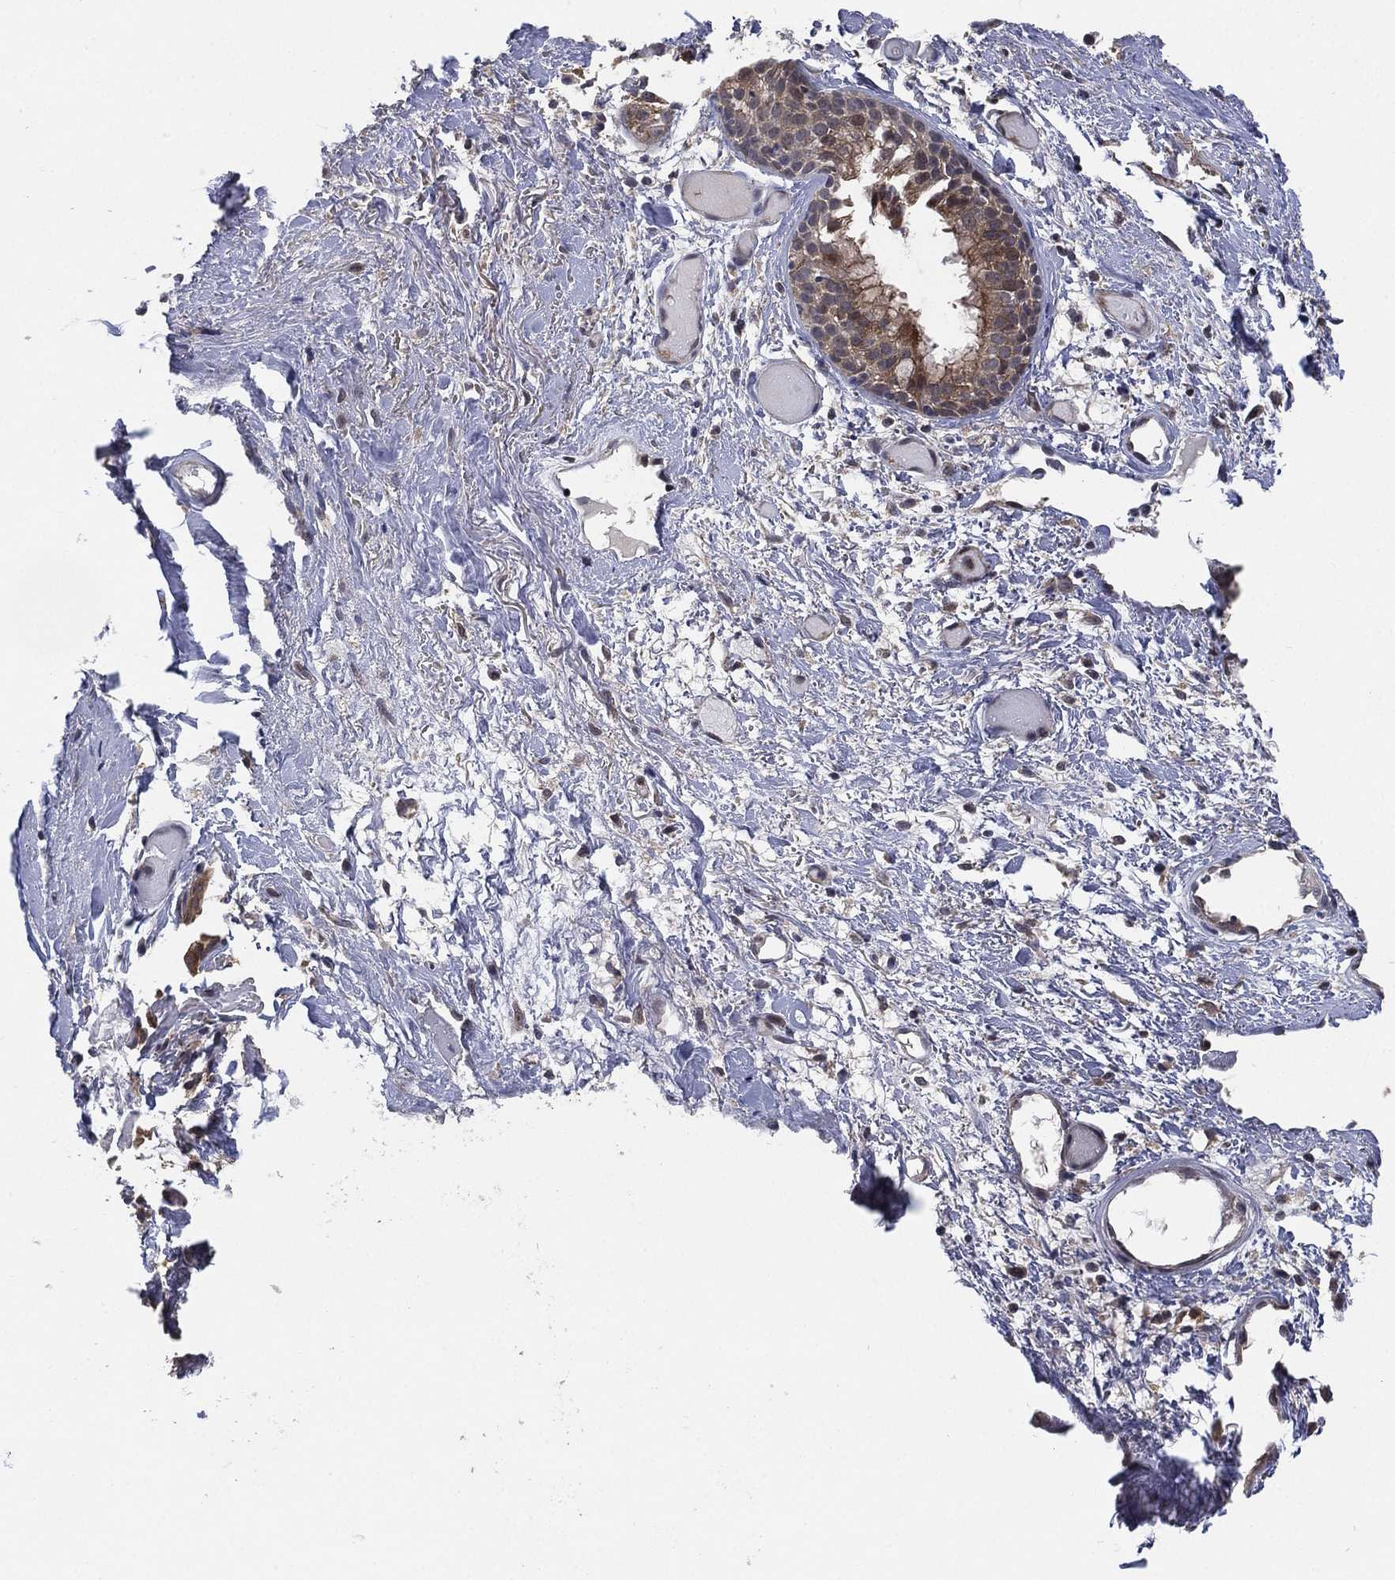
{"staining": {"intensity": "negative", "quantity": "none", "location": "none"}, "tissue": "soft tissue", "cell_type": "Fibroblasts", "image_type": "normal", "snomed": [{"axis": "morphology", "description": "Normal tissue, NOS"}, {"axis": "topography", "description": "Cartilage tissue"}], "caption": "DAB immunohistochemical staining of normal soft tissue shows no significant expression in fibroblasts. (DAB (3,3'-diaminobenzidine) immunohistochemistry (IHC), high magnification).", "gene": "SELENOO", "patient": {"sex": "male", "age": 62}}